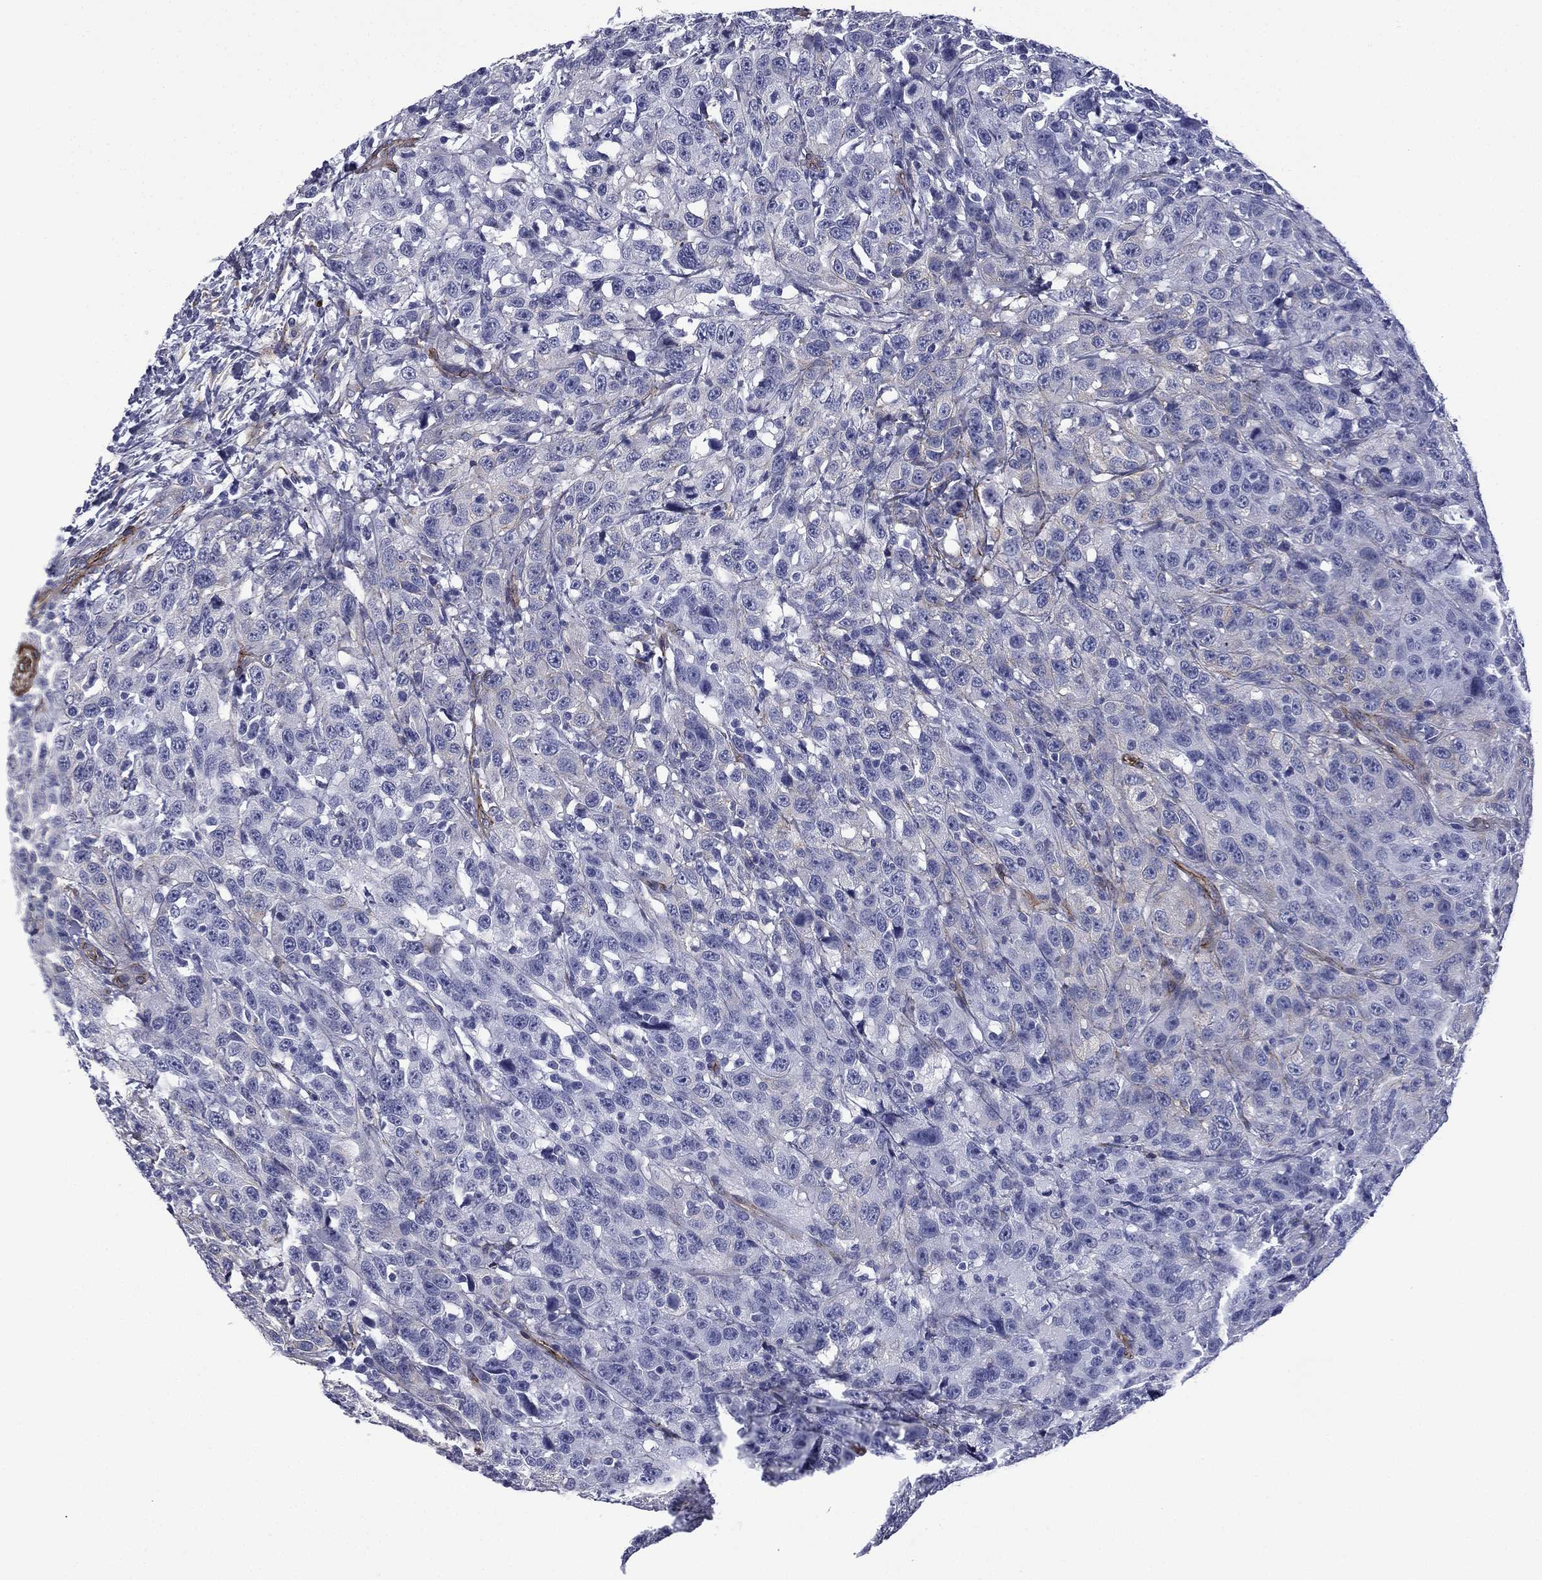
{"staining": {"intensity": "negative", "quantity": "none", "location": "none"}, "tissue": "urothelial cancer", "cell_type": "Tumor cells", "image_type": "cancer", "snomed": [{"axis": "morphology", "description": "Urothelial carcinoma, NOS"}, {"axis": "morphology", "description": "Urothelial carcinoma, High grade"}, {"axis": "topography", "description": "Urinary bladder"}], "caption": "A micrograph of transitional cell carcinoma stained for a protein reveals no brown staining in tumor cells. Brightfield microscopy of immunohistochemistry stained with DAB (3,3'-diaminobenzidine) (brown) and hematoxylin (blue), captured at high magnification.", "gene": "CAVIN3", "patient": {"sex": "female", "age": 73}}